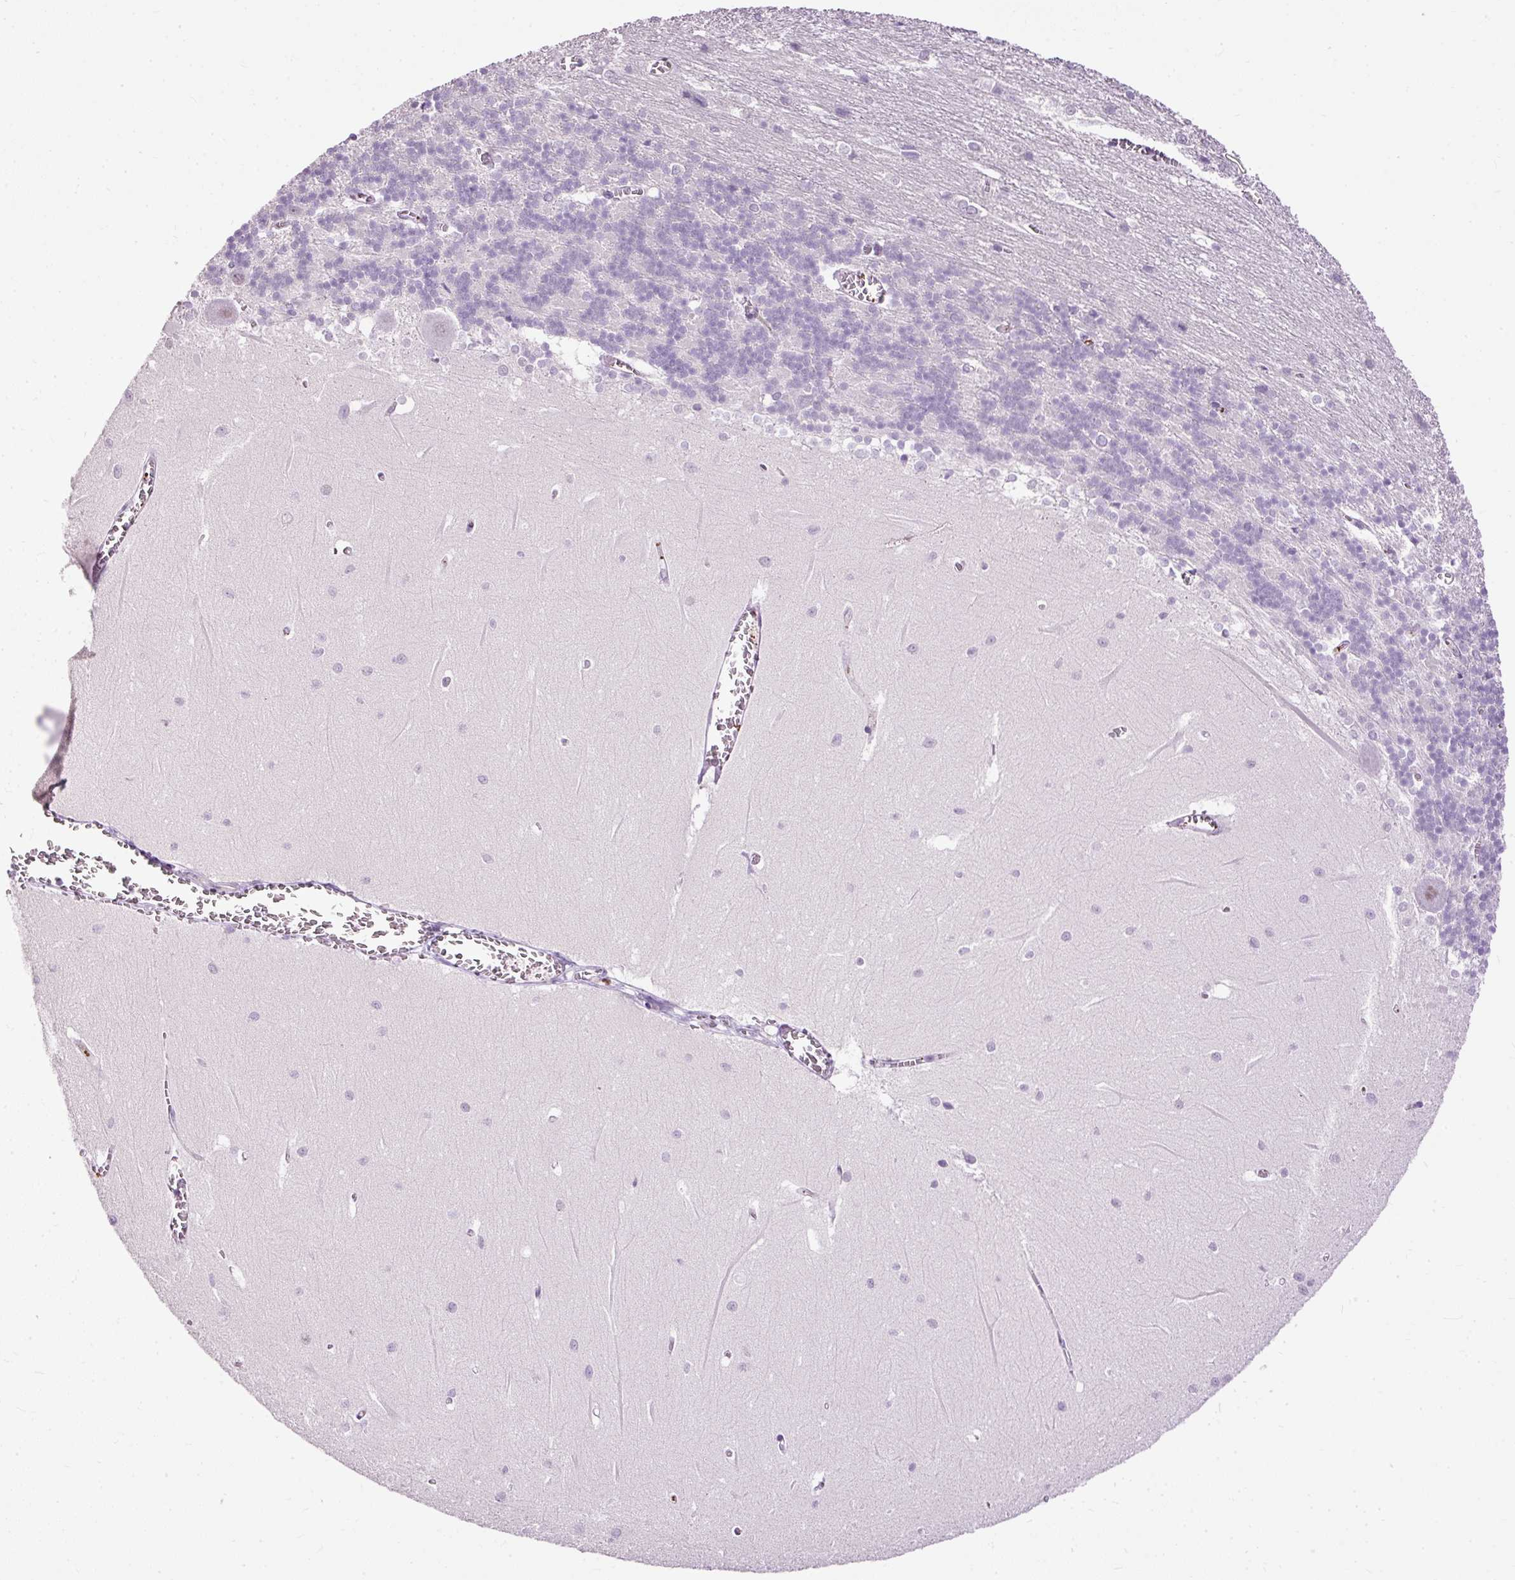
{"staining": {"intensity": "negative", "quantity": "none", "location": "none"}, "tissue": "cerebellum", "cell_type": "Cells in granular layer", "image_type": "normal", "snomed": [{"axis": "morphology", "description": "Normal tissue, NOS"}, {"axis": "topography", "description": "Cerebellum"}], "caption": "This micrograph is of benign cerebellum stained with IHC to label a protein in brown with the nuclei are counter-stained blue. There is no expression in cells in granular layer. Brightfield microscopy of immunohistochemistry stained with DAB (brown) and hematoxylin (blue), captured at high magnification.", "gene": "PDE6B", "patient": {"sex": "male", "age": 37}}